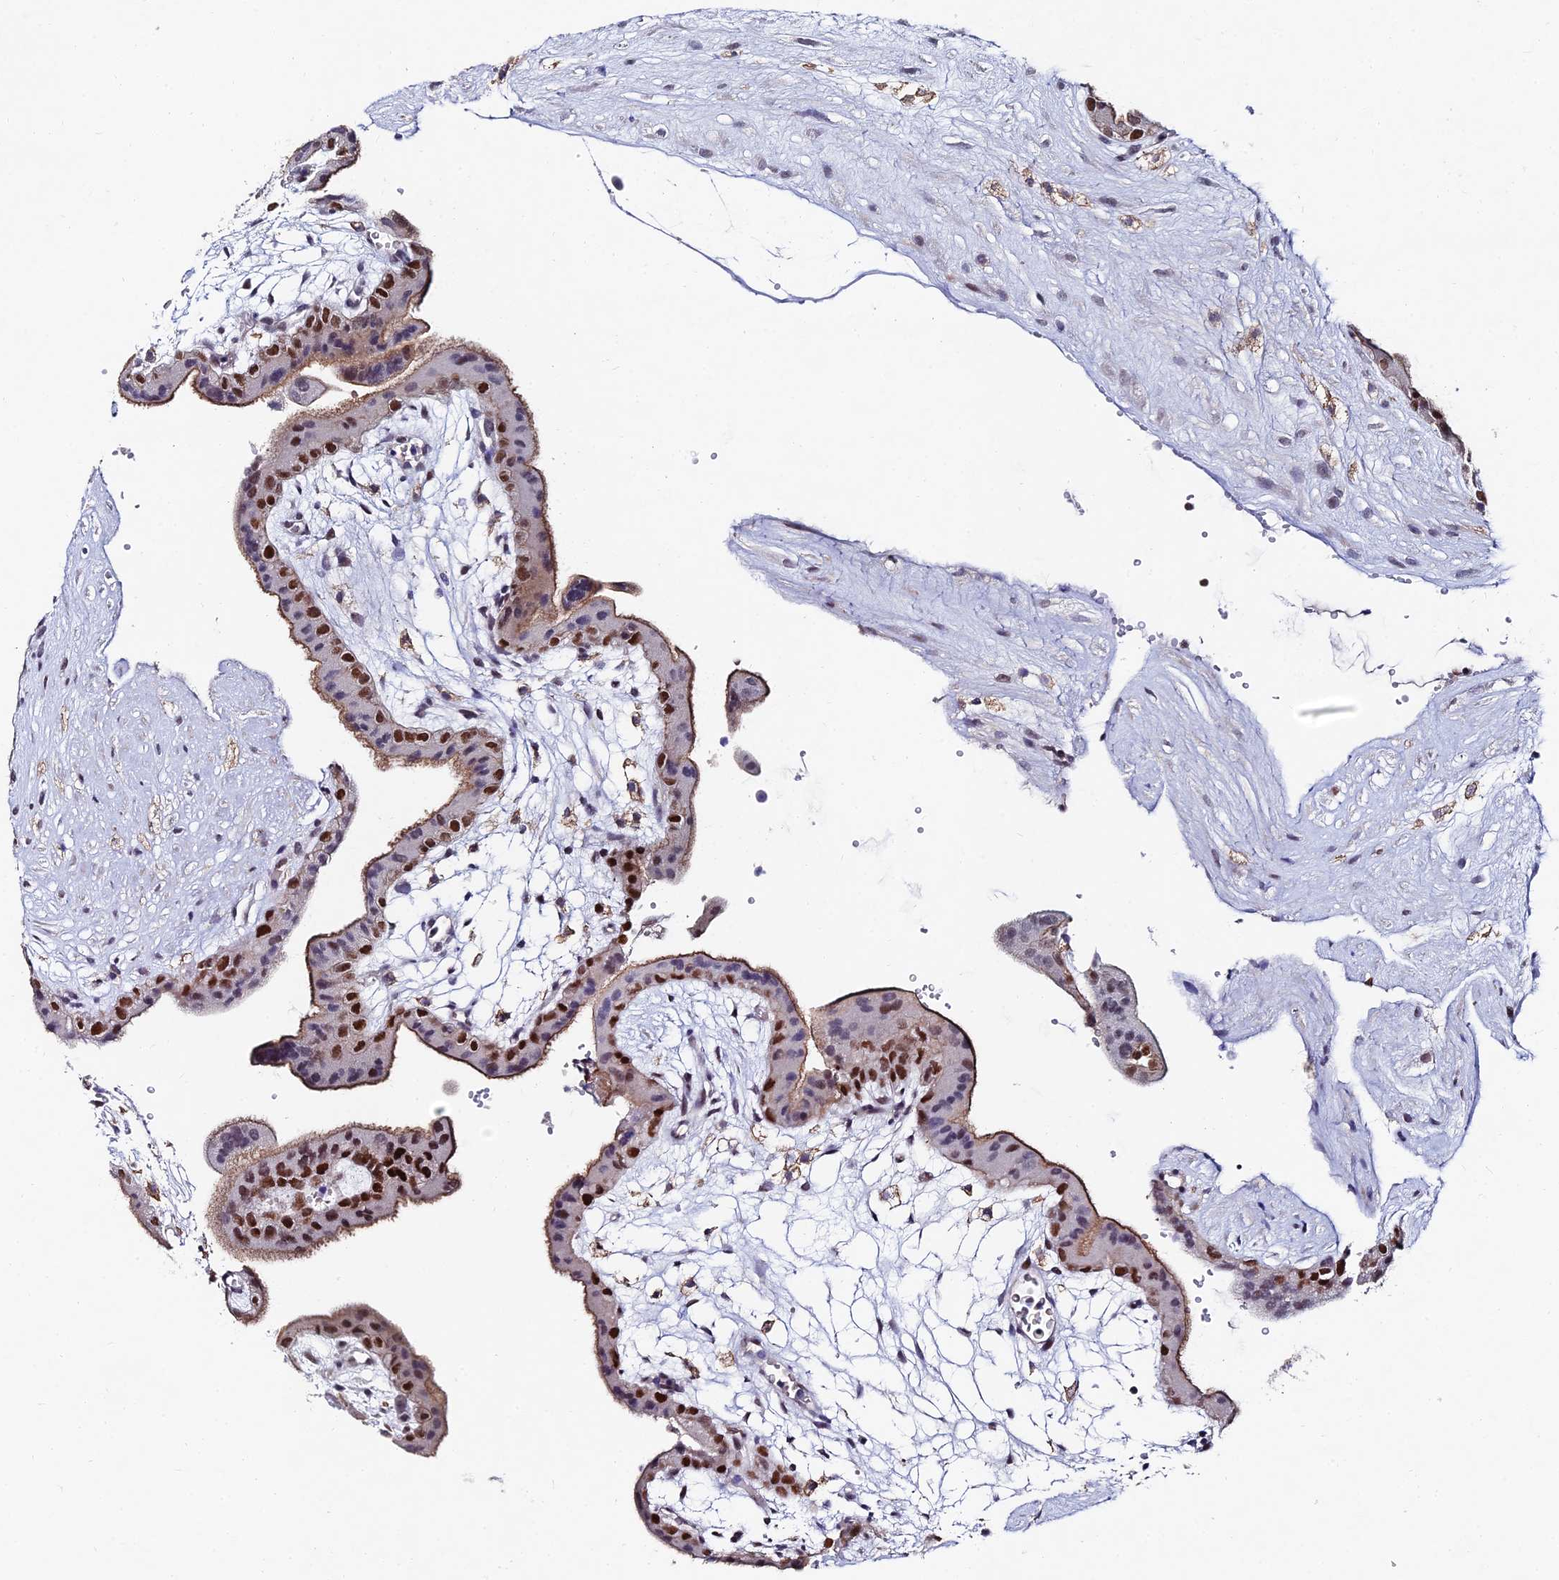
{"staining": {"intensity": "negative", "quantity": "none", "location": "none"}, "tissue": "placenta", "cell_type": "Decidual cells", "image_type": "normal", "snomed": [{"axis": "morphology", "description": "Normal tissue, NOS"}, {"axis": "topography", "description": "Placenta"}], "caption": "This is a image of immunohistochemistry (IHC) staining of unremarkable placenta, which shows no expression in decidual cells. (DAB IHC with hematoxylin counter stain).", "gene": "TRIM24", "patient": {"sex": "female", "age": 18}}